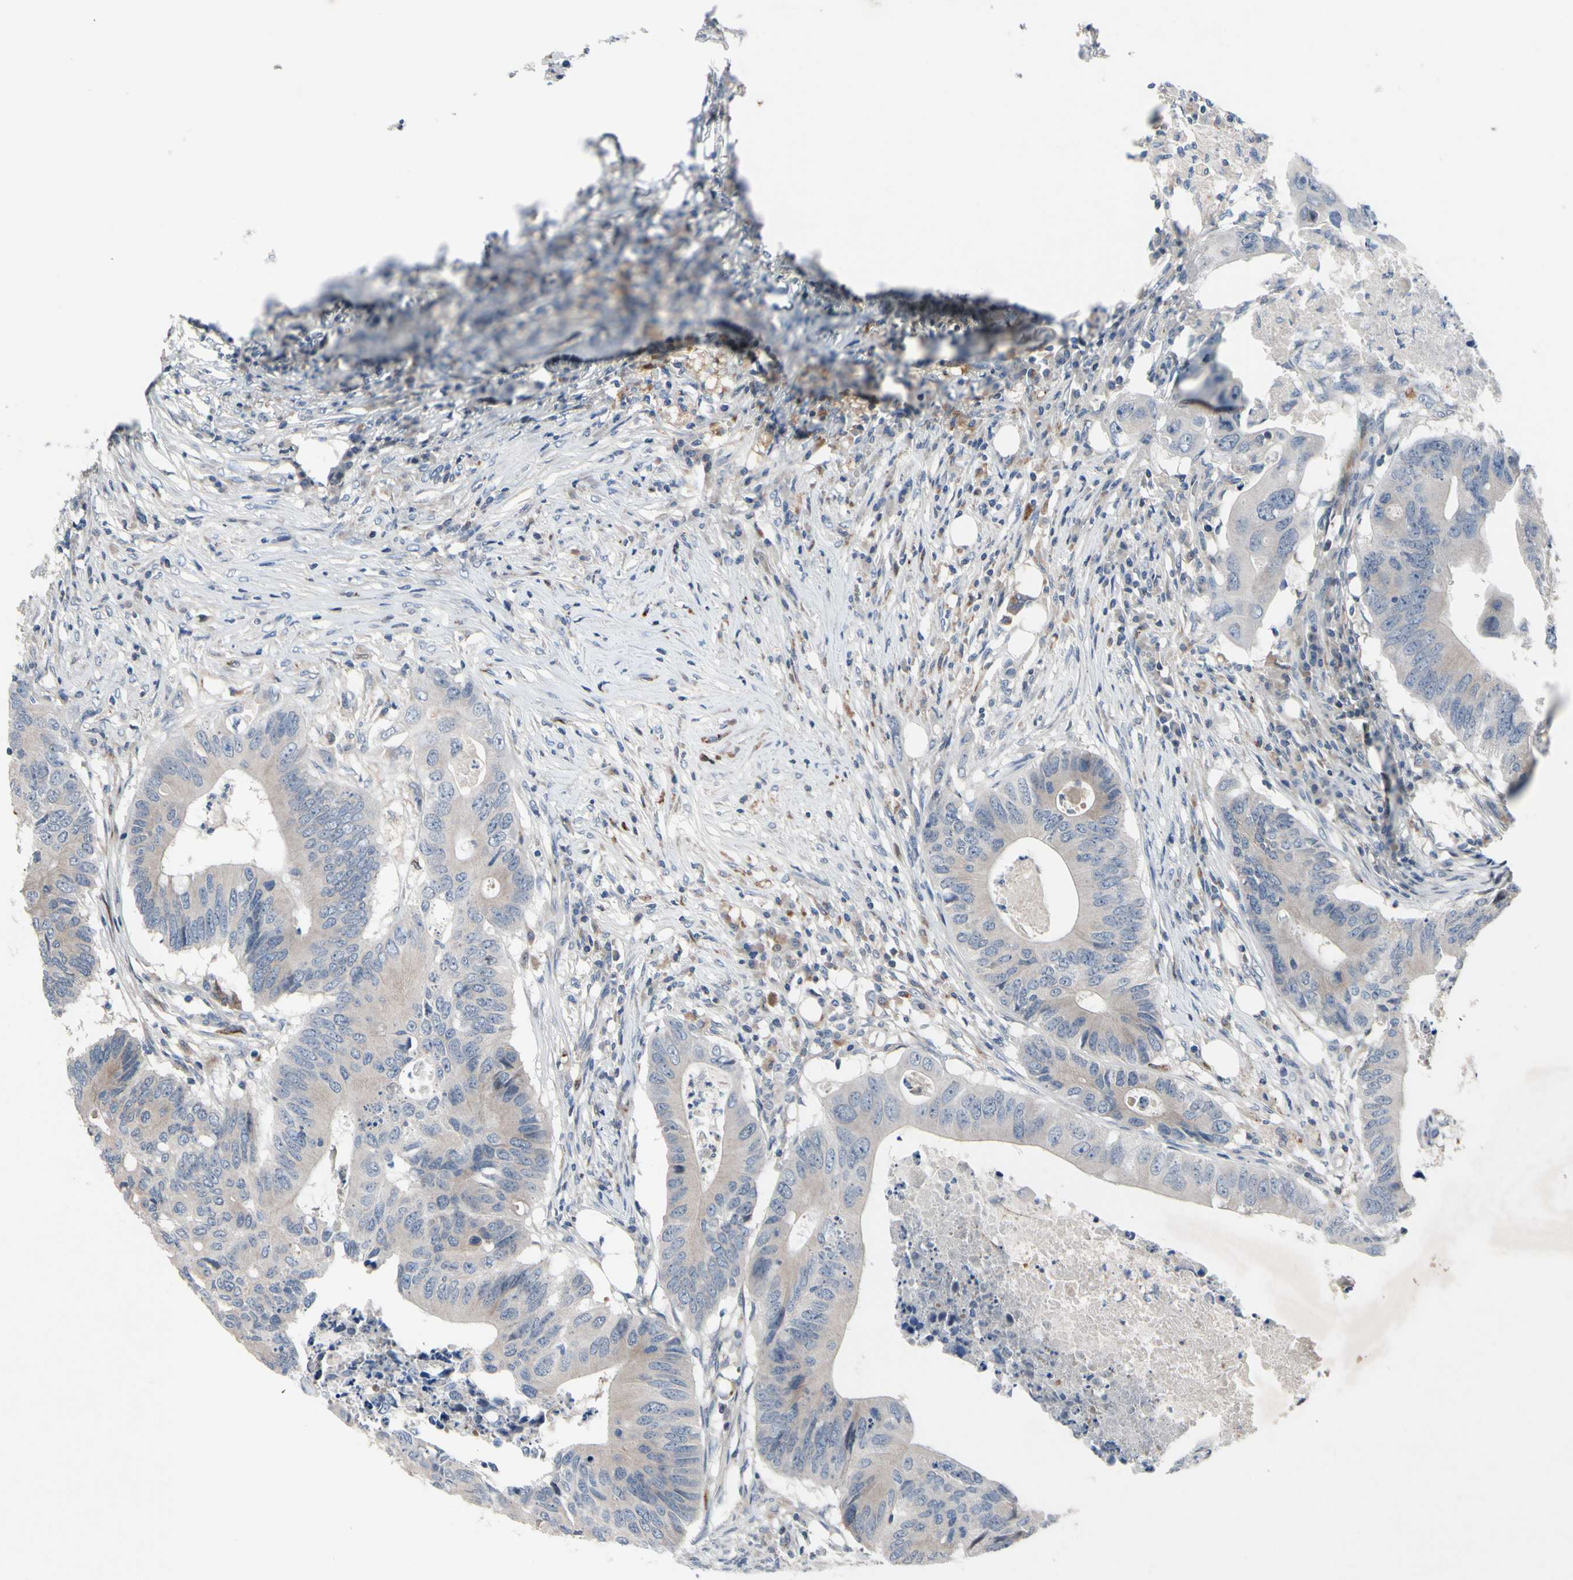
{"staining": {"intensity": "weak", "quantity": "25%-75%", "location": "cytoplasmic/membranous"}, "tissue": "colorectal cancer", "cell_type": "Tumor cells", "image_type": "cancer", "snomed": [{"axis": "morphology", "description": "Adenocarcinoma, NOS"}, {"axis": "topography", "description": "Colon"}], "caption": "Brown immunohistochemical staining in human colorectal cancer (adenocarcinoma) shows weak cytoplasmic/membranous staining in approximately 25%-75% of tumor cells.", "gene": "MUTYH", "patient": {"sex": "male", "age": 71}}